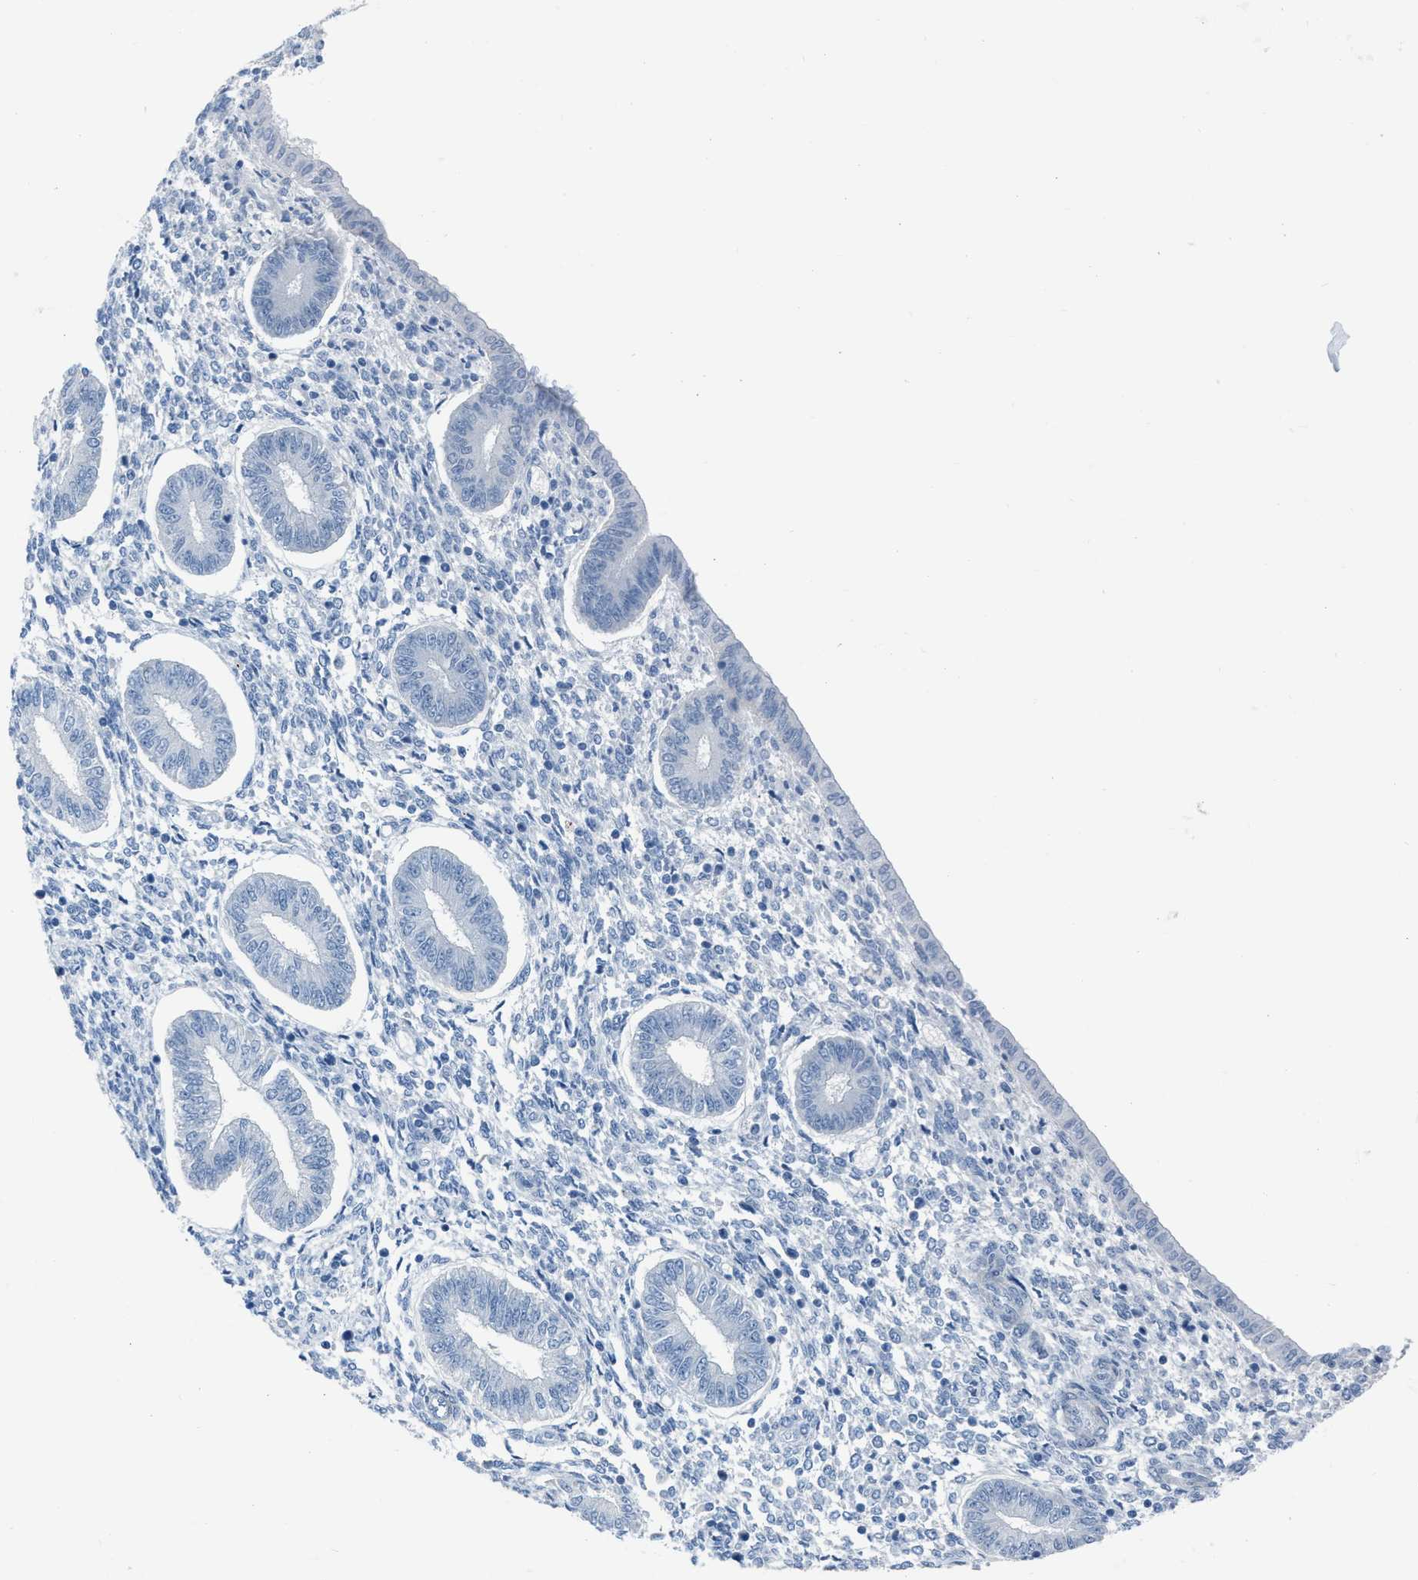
{"staining": {"intensity": "negative", "quantity": "none", "location": "none"}, "tissue": "endometrium", "cell_type": "Cells in endometrial stroma", "image_type": "normal", "snomed": [{"axis": "morphology", "description": "Normal tissue, NOS"}, {"axis": "topography", "description": "Endometrium"}], "caption": "Immunohistochemistry (IHC) image of normal endometrium stained for a protein (brown), which demonstrates no staining in cells in endometrial stroma. (DAB immunohistochemistry (IHC) with hematoxylin counter stain).", "gene": "SPATC1L", "patient": {"sex": "female", "age": 50}}